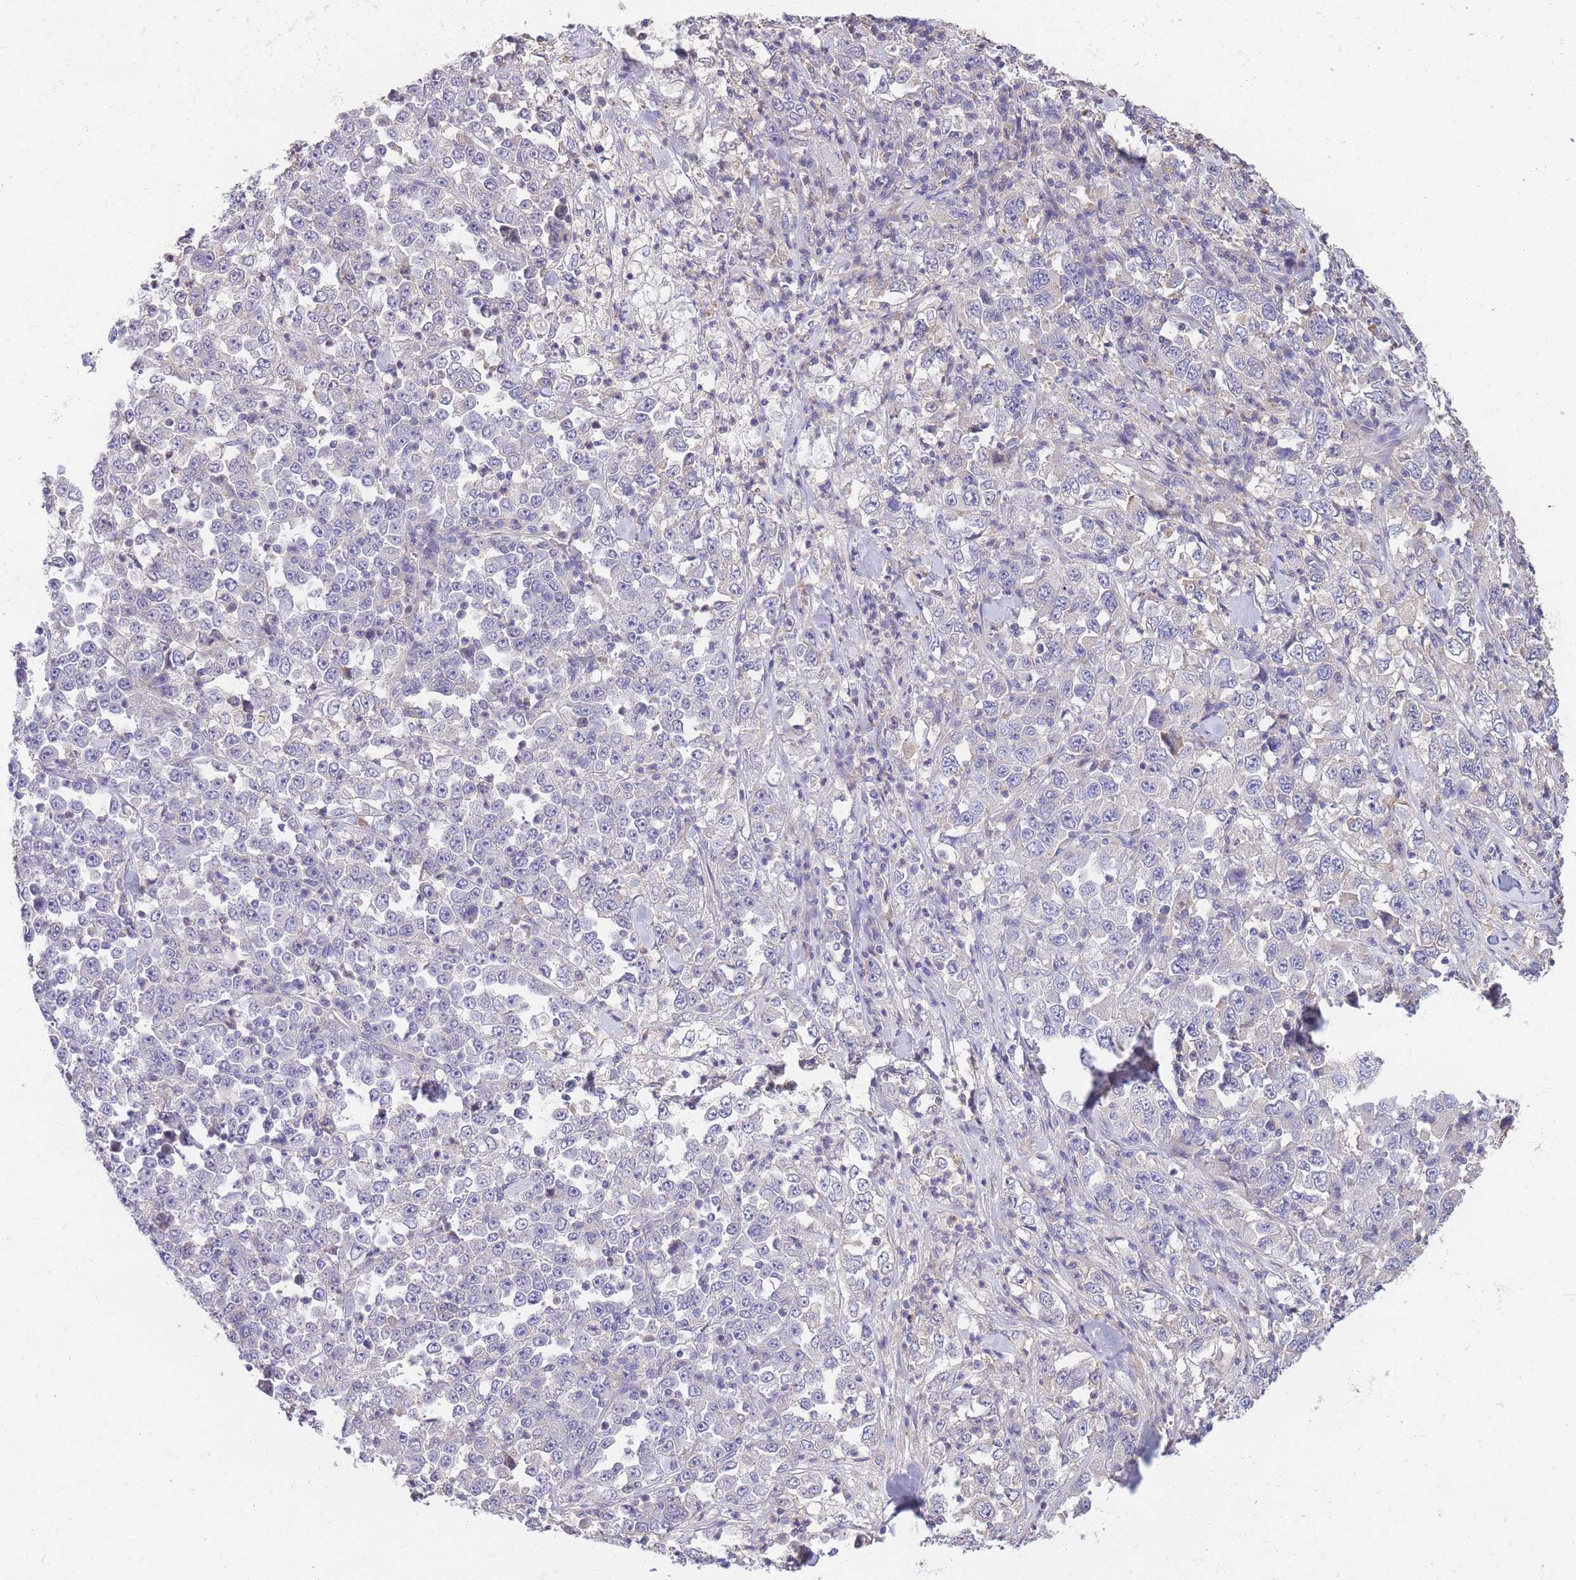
{"staining": {"intensity": "negative", "quantity": "none", "location": "none"}, "tissue": "stomach cancer", "cell_type": "Tumor cells", "image_type": "cancer", "snomed": [{"axis": "morphology", "description": "Normal tissue, NOS"}, {"axis": "morphology", "description": "Adenocarcinoma, NOS"}, {"axis": "topography", "description": "Stomach, upper"}, {"axis": "topography", "description": "Stomach"}], "caption": "This photomicrograph is of stomach cancer (adenocarcinoma) stained with IHC to label a protein in brown with the nuclei are counter-stained blue. There is no staining in tumor cells.", "gene": "OR5T1", "patient": {"sex": "male", "age": 59}}